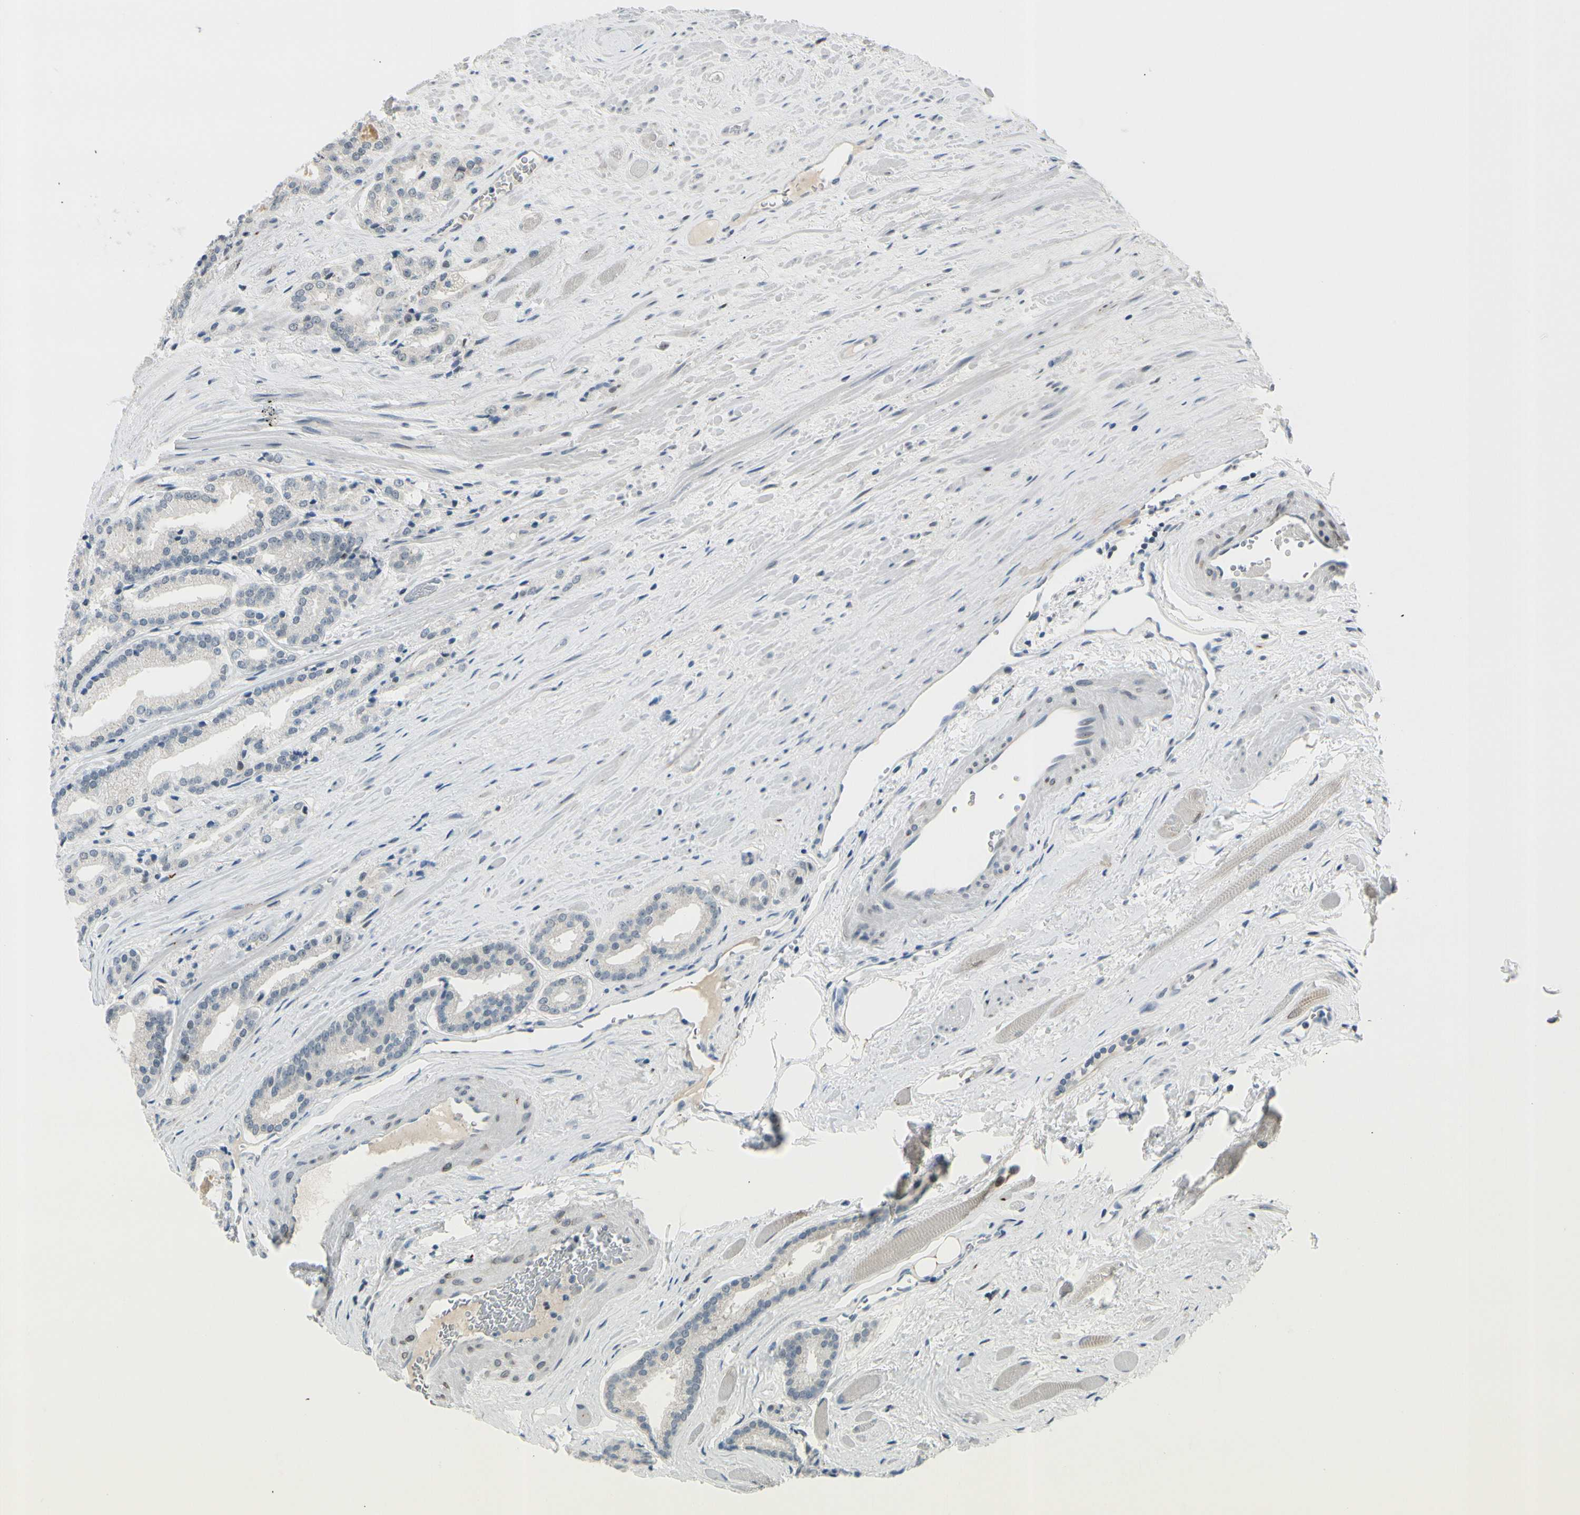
{"staining": {"intensity": "negative", "quantity": "none", "location": "none"}, "tissue": "prostate cancer", "cell_type": "Tumor cells", "image_type": "cancer", "snomed": [{"axis": "morphology", "description": "Adenocarcinoma, Low grade"}, {"axis": "topography", "description": "Prostate"}], "caption": "Tumor cells show no significant protein expression in adenocarcinoma (low-grade) (prostate).", "gene": "B4GALNT1", "patient": {"sex": "male", "age": 59}}